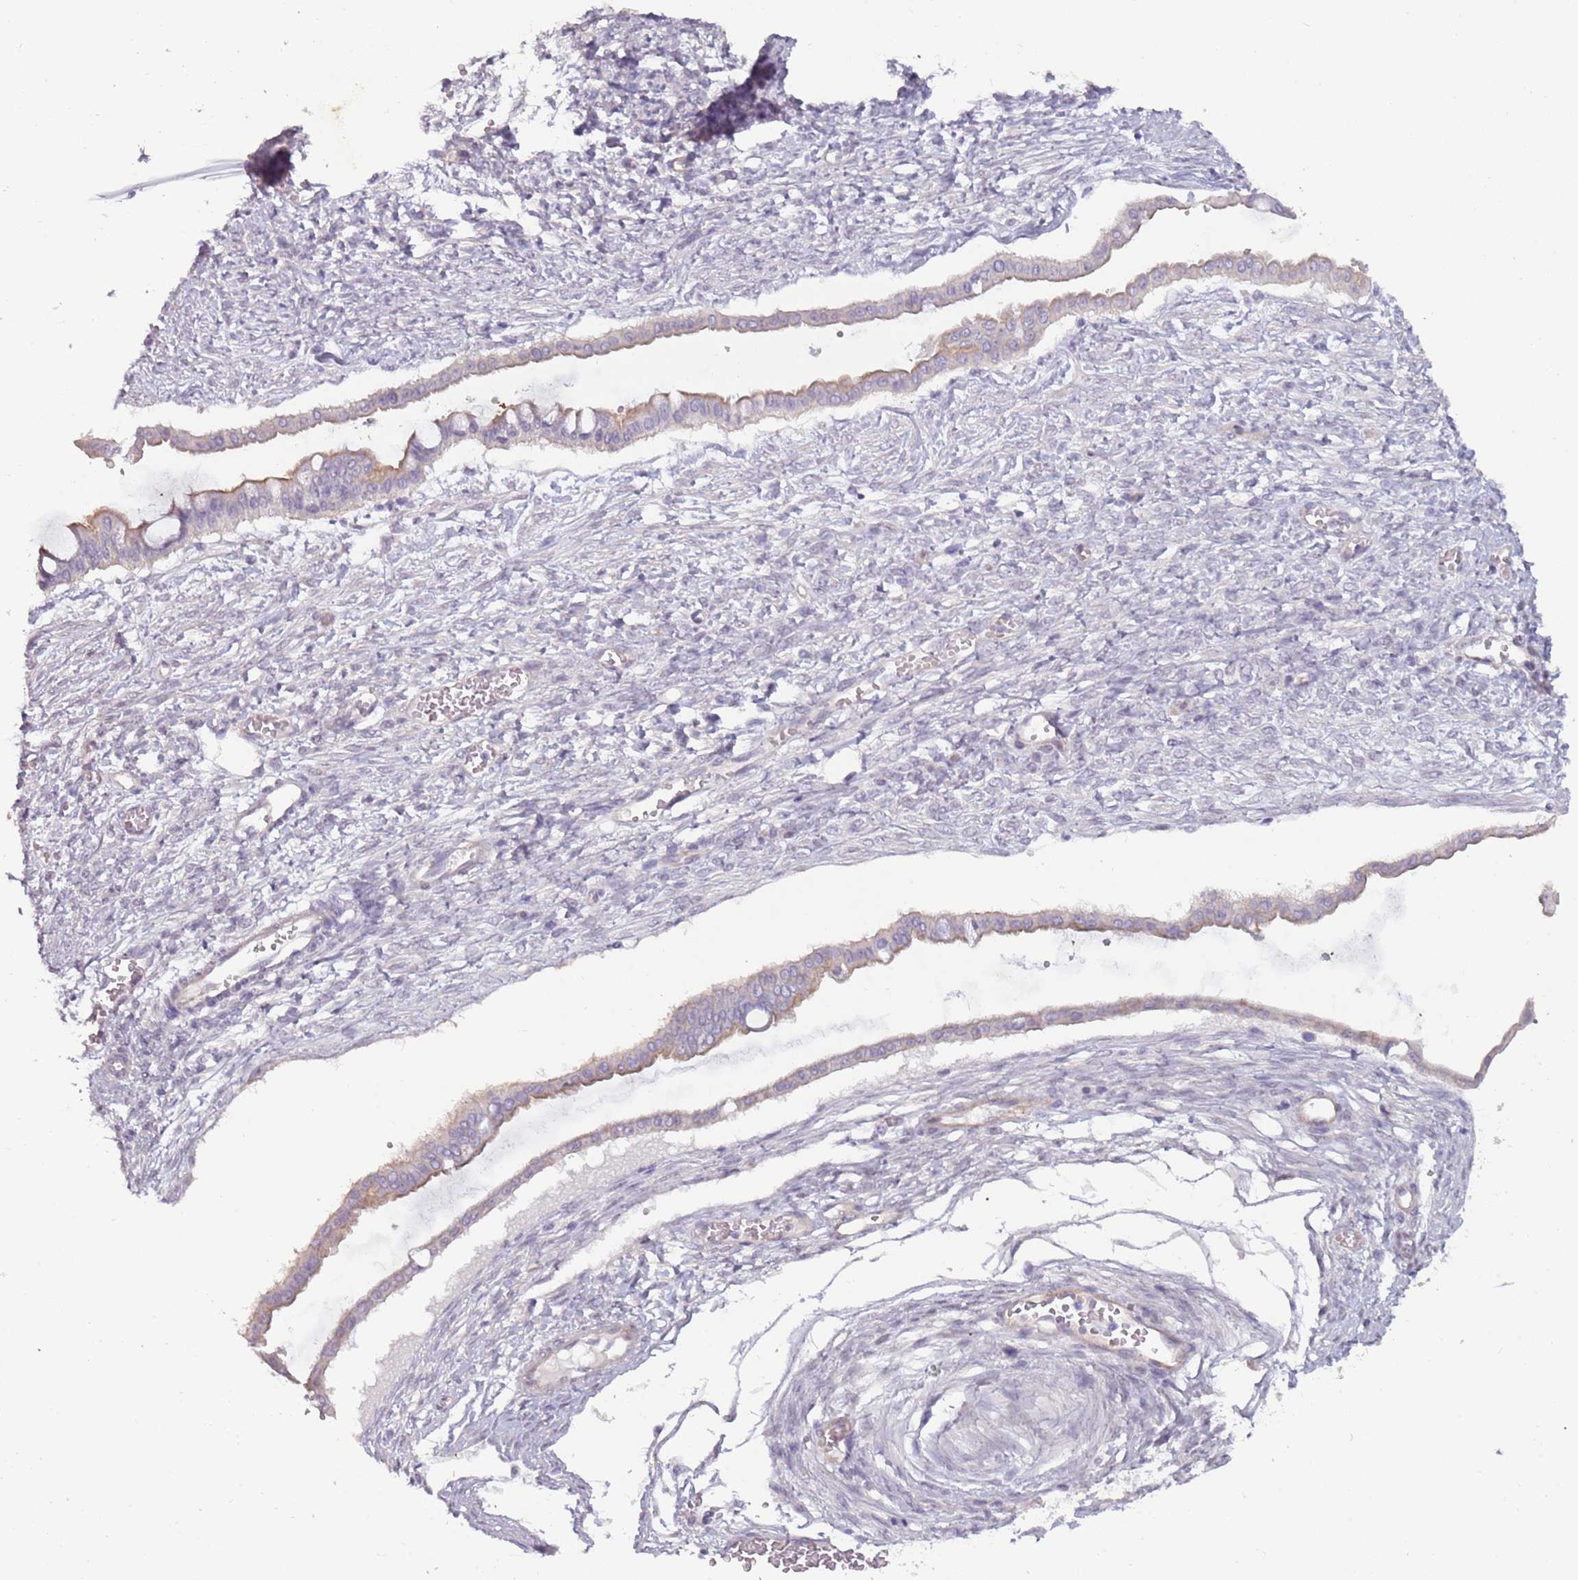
{"staining": {"intensity": "weak", "quantity": "<25%", "location": "cytoplasmic/membranous"}, "tissue": "ovarian cancer", "cell_type": "Tumor cells", "image_type": "cancer", "snomed": [{"axis": "morphology", "description": "Cystadenocarcinoma, mucinous, NOS"}, {"axis": "topography", "description": "Ovary"}], "caption": "There is no significant positivity in tumor cells of ovarian mucinous cystadenocarcinoma.", "gene": "RFX2", "patient": {"sex": "female", "age": 73}}